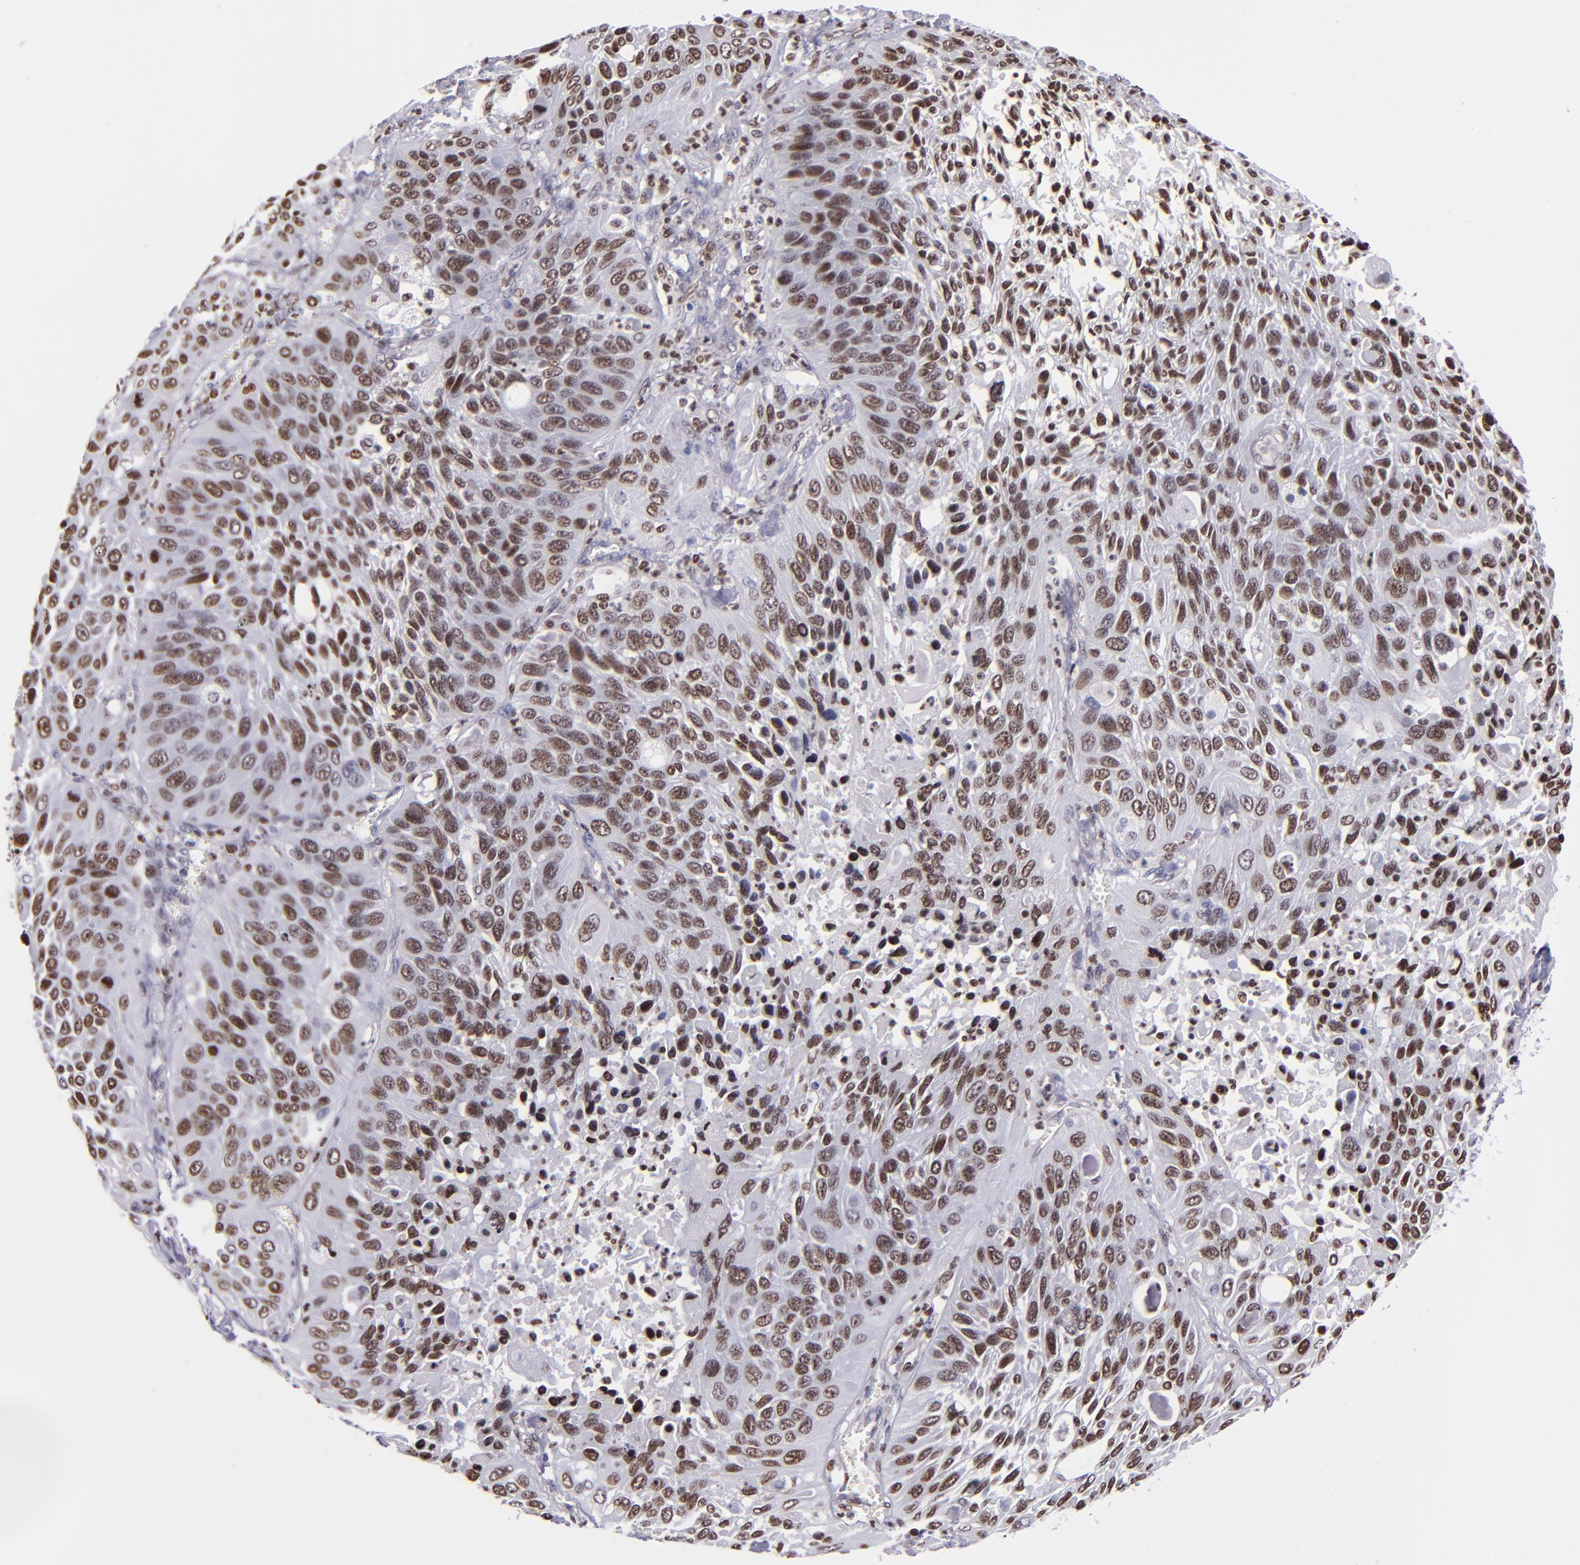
{"staining": {"intensity": "strong", "quantity": ">75%", "location": "nuclear"}, "tissue": "lung cancer", "cell_type": "Tumor cells", "image_type": "cancer", "snomed": [{"axis": "morphology", "description": "Squamous cell carcinoma, NOS"}, {"axis": "topography", "description": "Lung"}], "caption": "Strong nuclear positivity is present in about >75% of tumor cells in squamous cell carcinoma (lung).", "gene": "CDKL5", "patient": {"sex": "female", "age": 76}}